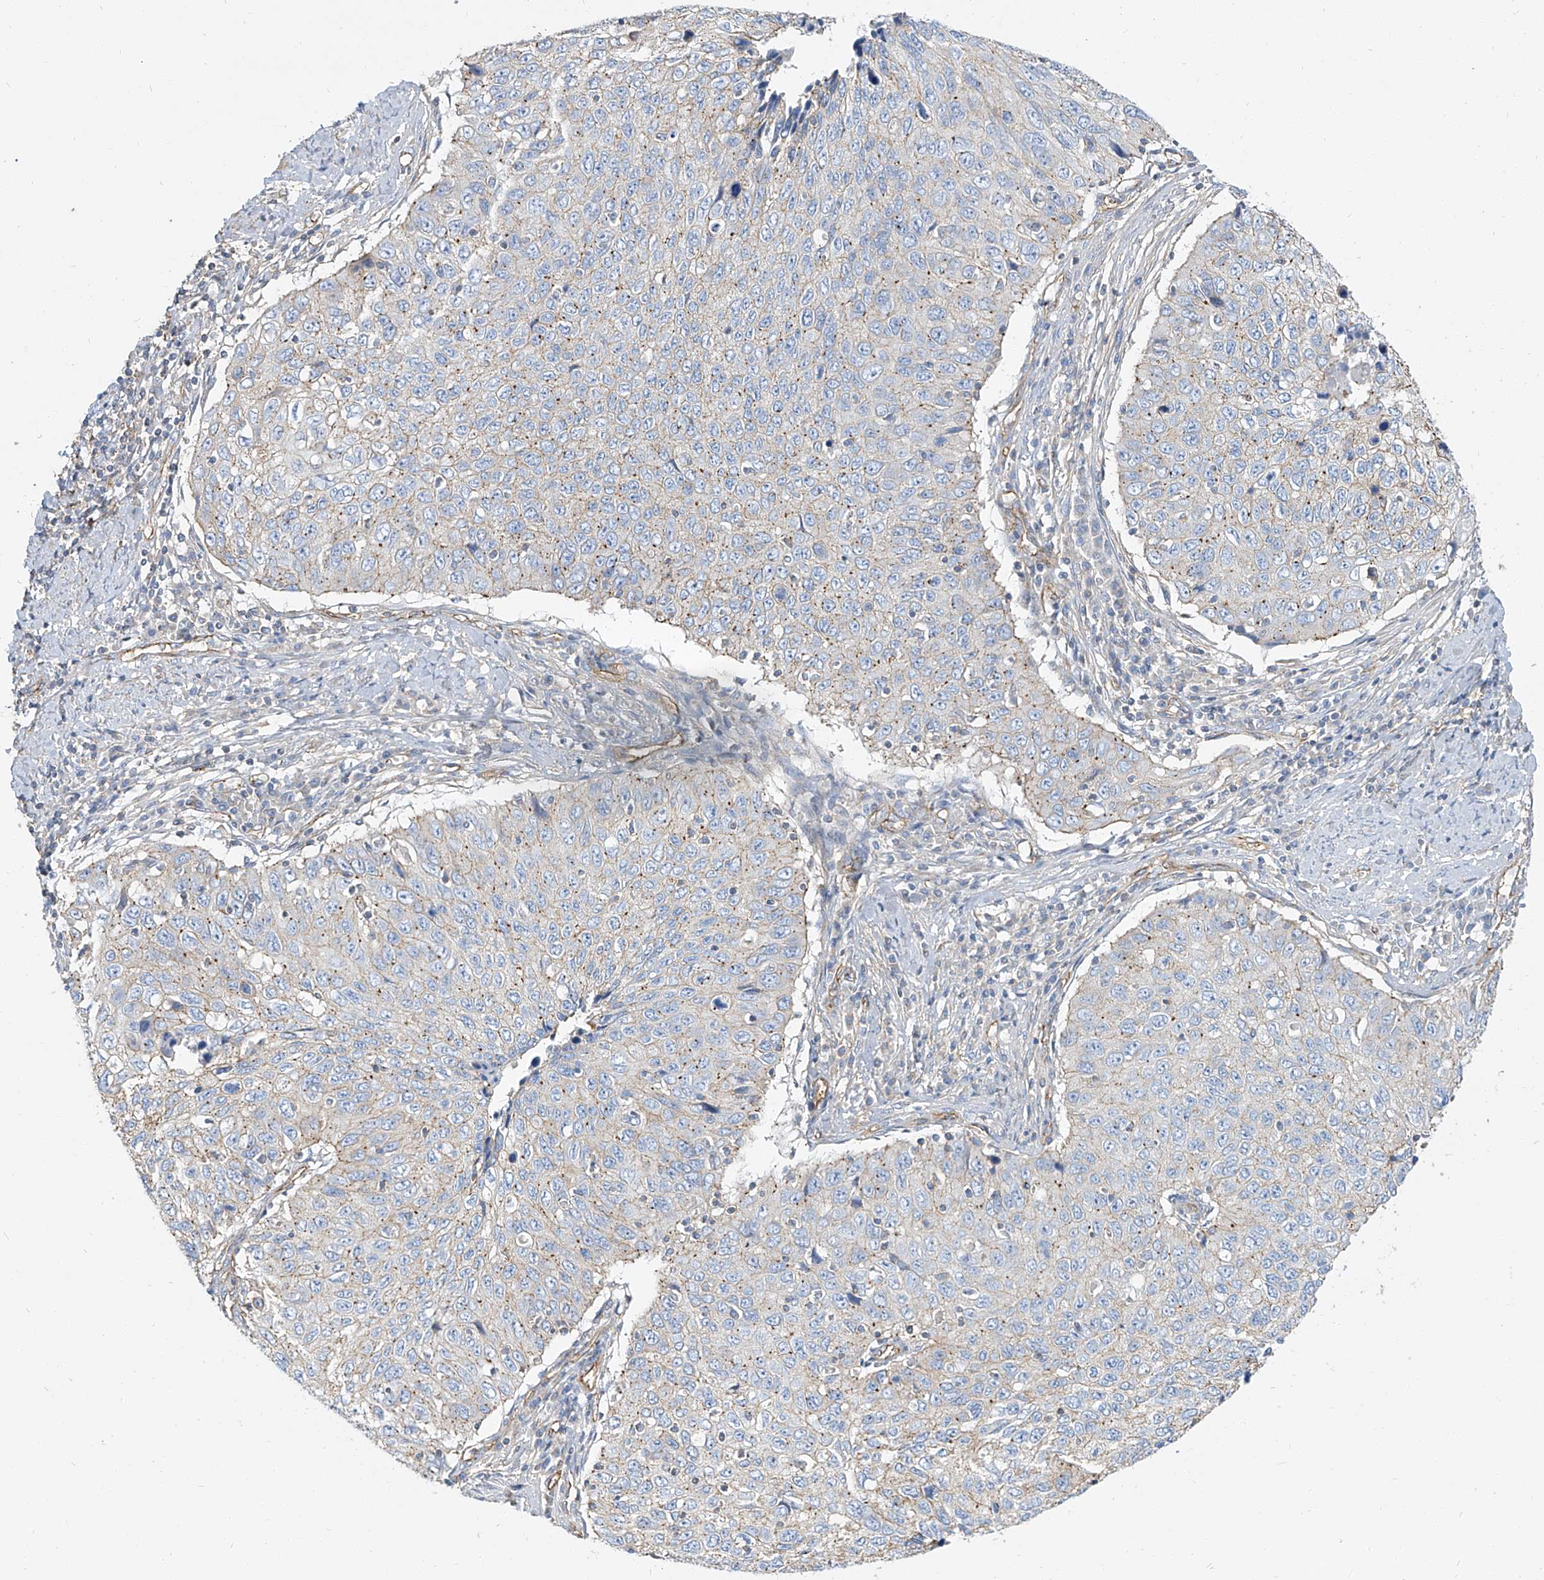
{"staining": {"intensity": "weak", "quantity": "25%-75%", "location": "cytoplasmic/membranous"}, "tissue": "cervical cancer", "cell_type": "Tumor cells", "image_type": "cancer", "snomed": [{"axis": "morphology", "description": "Squamous cell carcinoma, NOS"}, {"axis": "topography", "description": "Cervix"}], "caption": "DAB (3,3'-diaminobenzidine) immunohistochemical staining of human squamous cell carcinoma (cervical) shows weak cytoplasmic/membranous protein expression in approximately 25%-75% of tumor cells.", "gene": "TXLNB", "patient": {"sex": "female", "age": 53}}